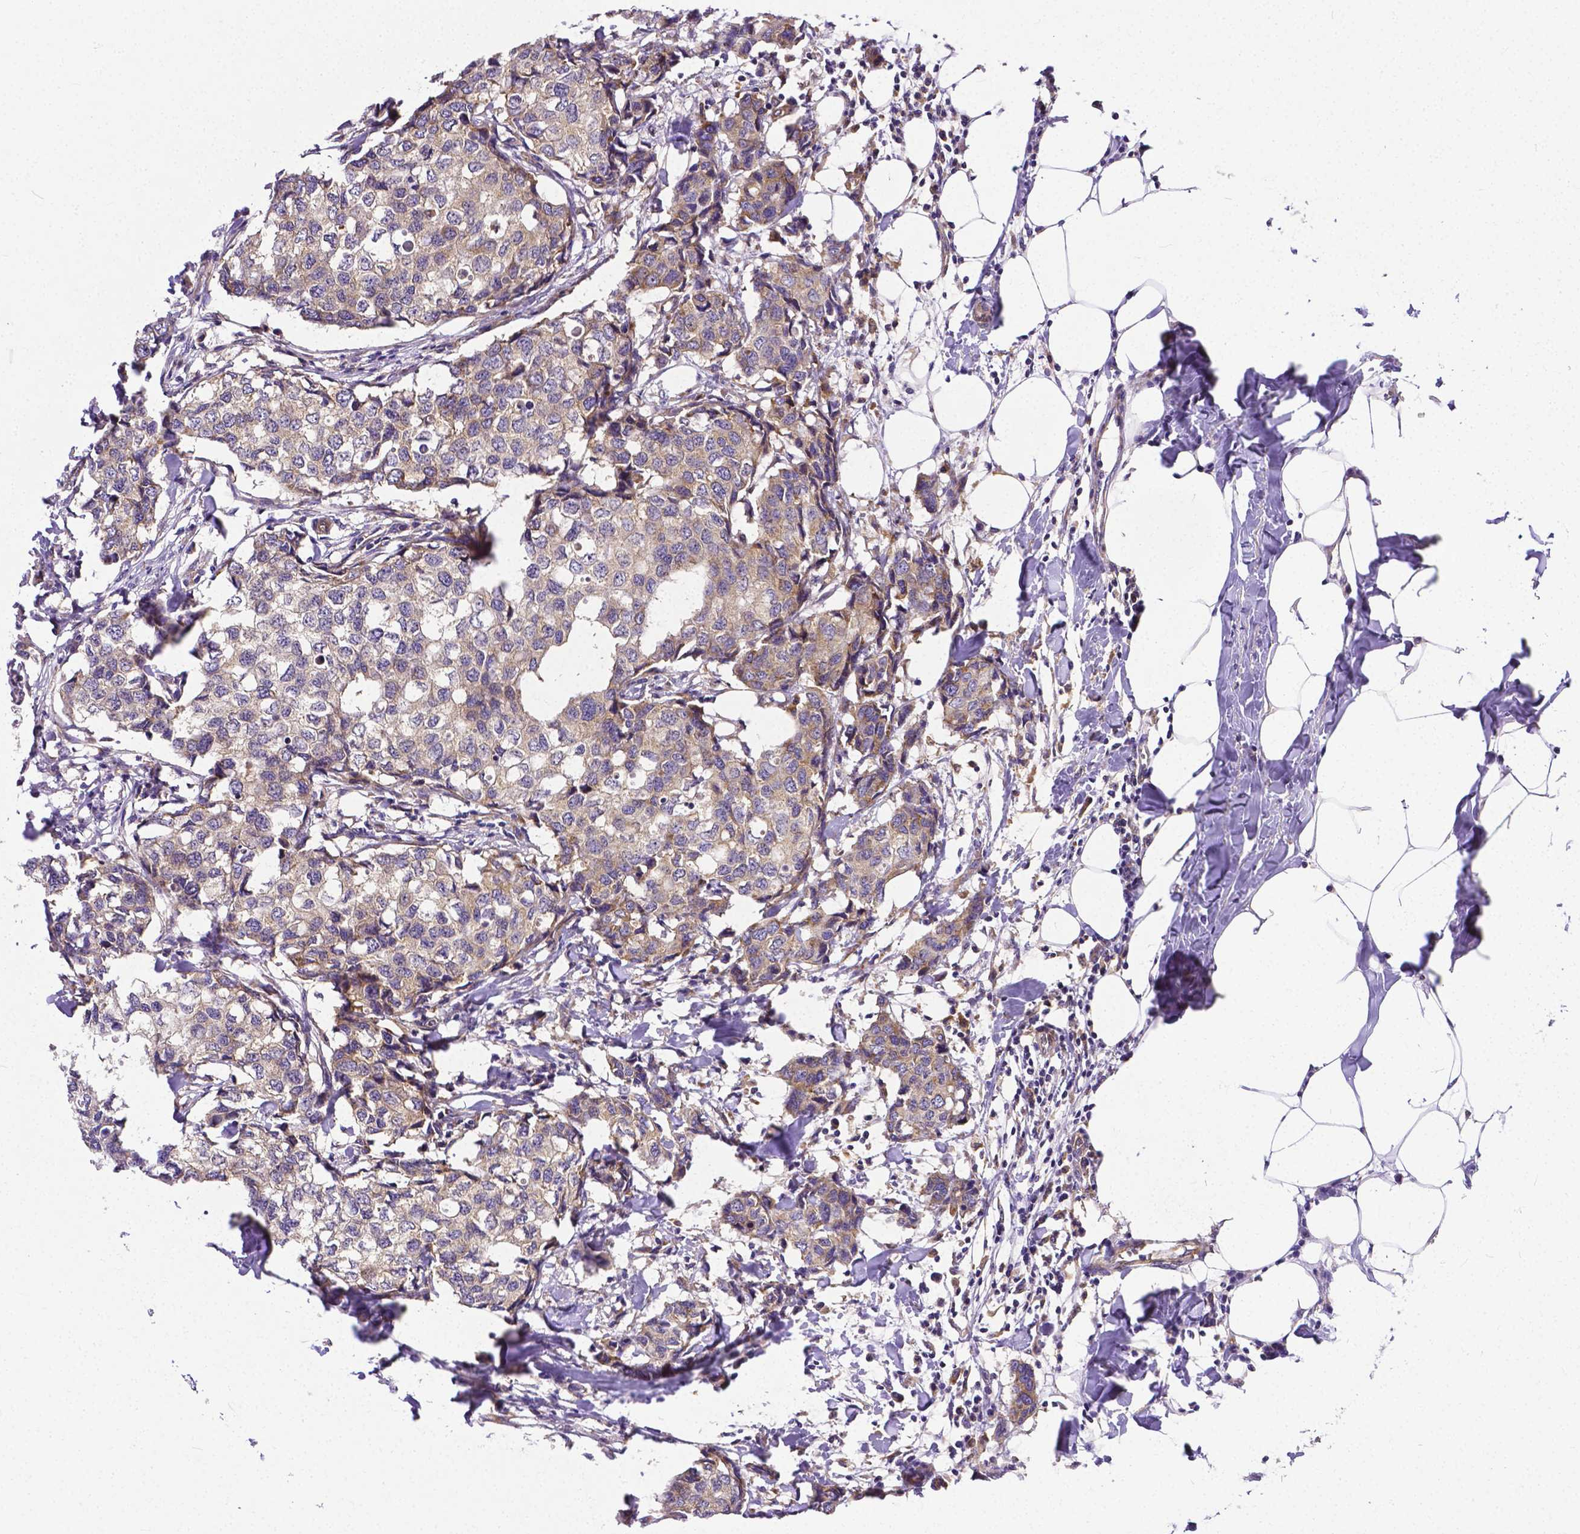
{"staining": {"intensity": "weak", "quantity": "25%-75%", "location": "cytoplasmic/membranous"}, "tissue": "breast cancer", "cell_type": "Tumor cells", "image_type": "cancer", "snomed": [{"axis": "morphology", "description": "Duct carcinoma"}, {"axis": "topography", "description": "Breast"}], "caption": "Immunohistochemical staining of breast cancer (invasive ductal carcinoma) shows low levels of weak cytoplasmic/membranous protein expression in approximately 25%-75% of tumor cells.", "gene": "DICER1", "patient": {"sex": "female", "age": 27}}